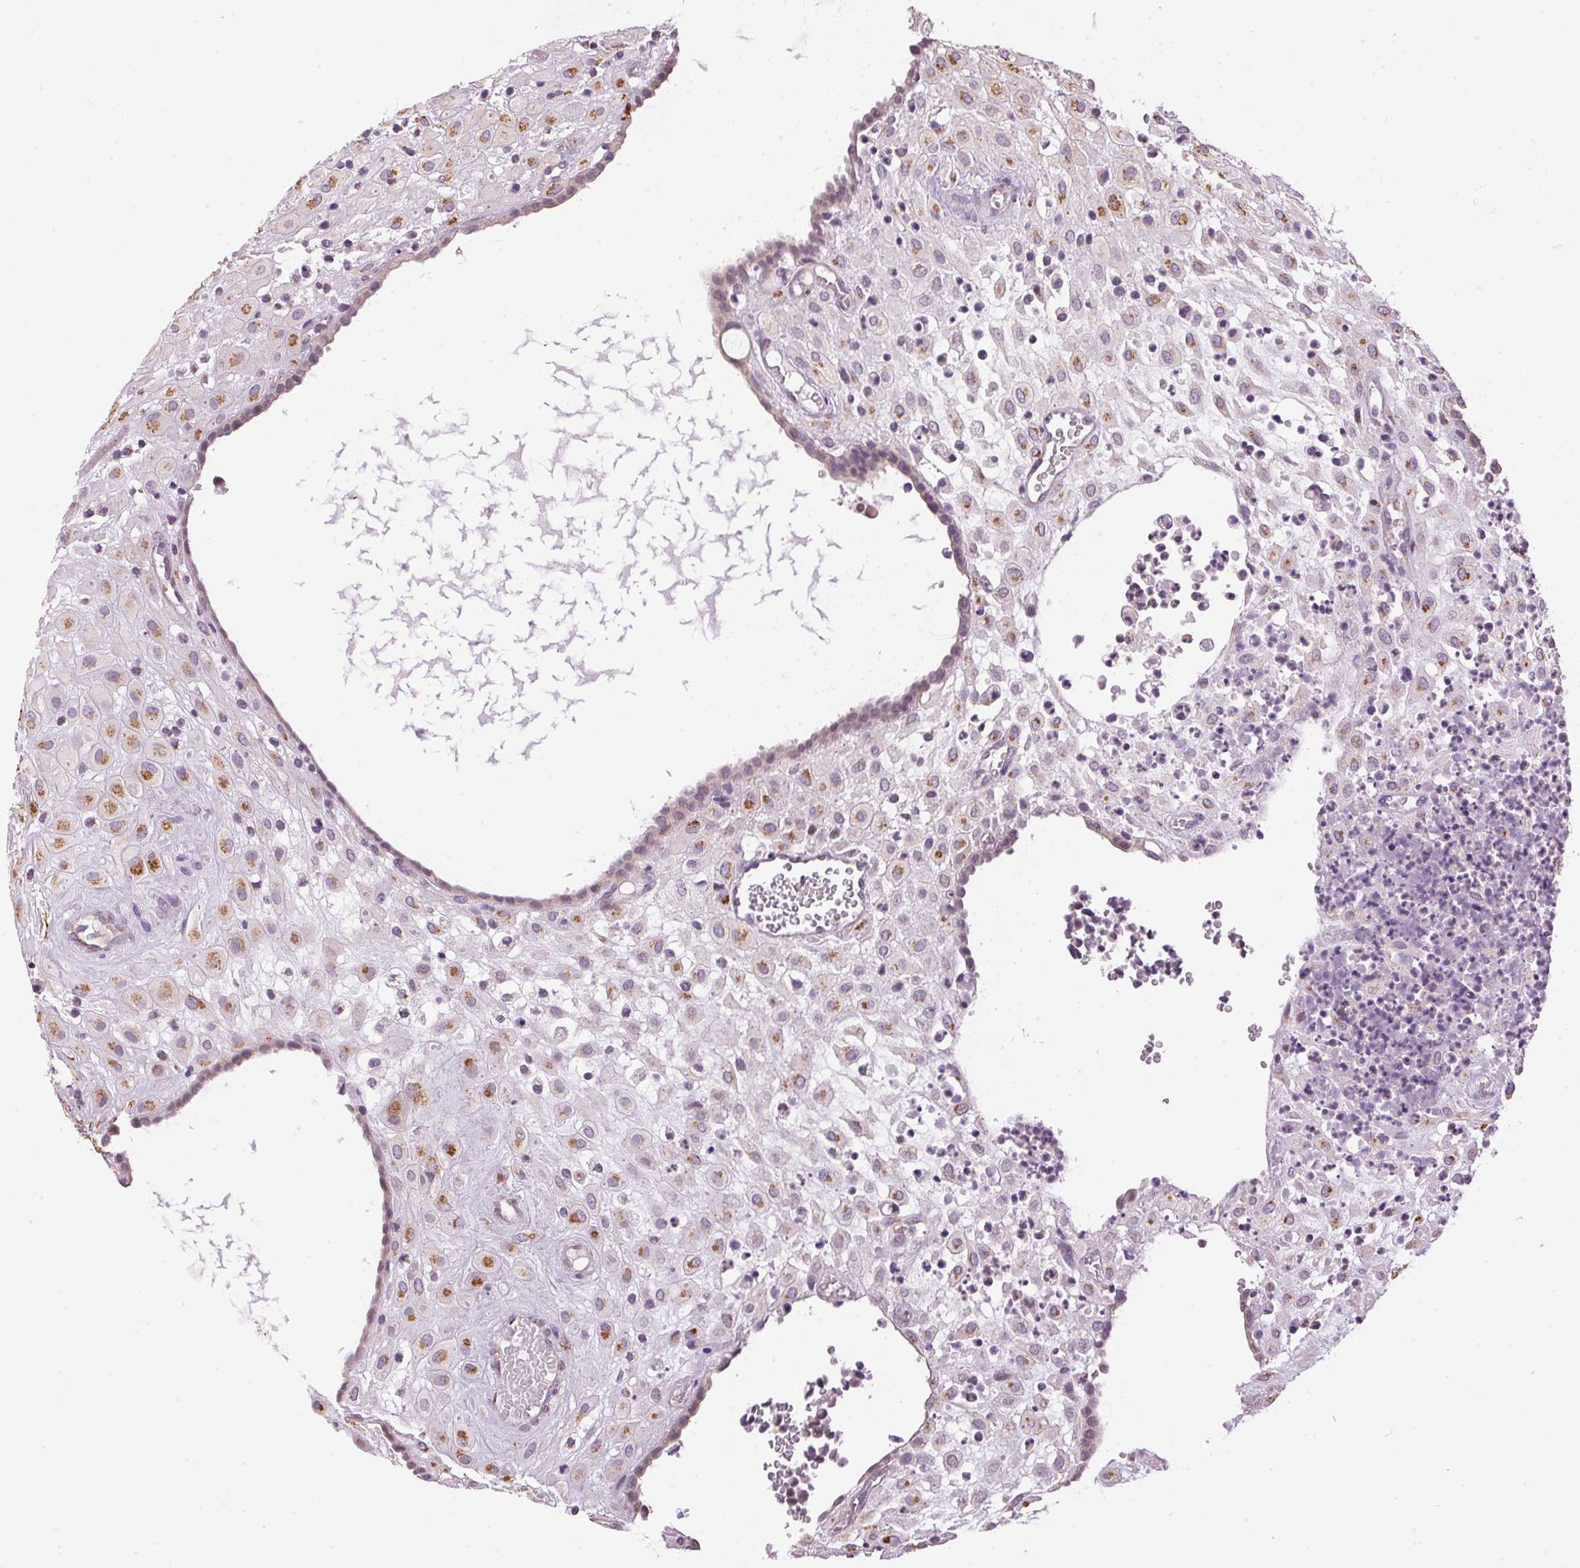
{"staining": {"intensity": "moderate", "quantity": "25%-75%", "location": "cytoplasmic/membranous"}, "tissue": "placenta", "cell_type": "Decidual cells", "image_type": "normal", "snomed": [{"axis": "morphology", "description": "Normal tissue, NOS"}, {"axis": "topography", "description": "Placenta"}], "caption": "Protein analysis of unremarkable placenta reveals moderate cytoplasmic/membranous positivity in approximately 25%-75% of decidual cells. The staining was performed using DAB (3,3'-diaminobenzidine) to visualize the protein expression in brown, while the nuclei were stained in blue with hematoxylin (Magnification: 20x).", "gene": "GOLPH3", "patient": {"sex": "female", "age": 24}}